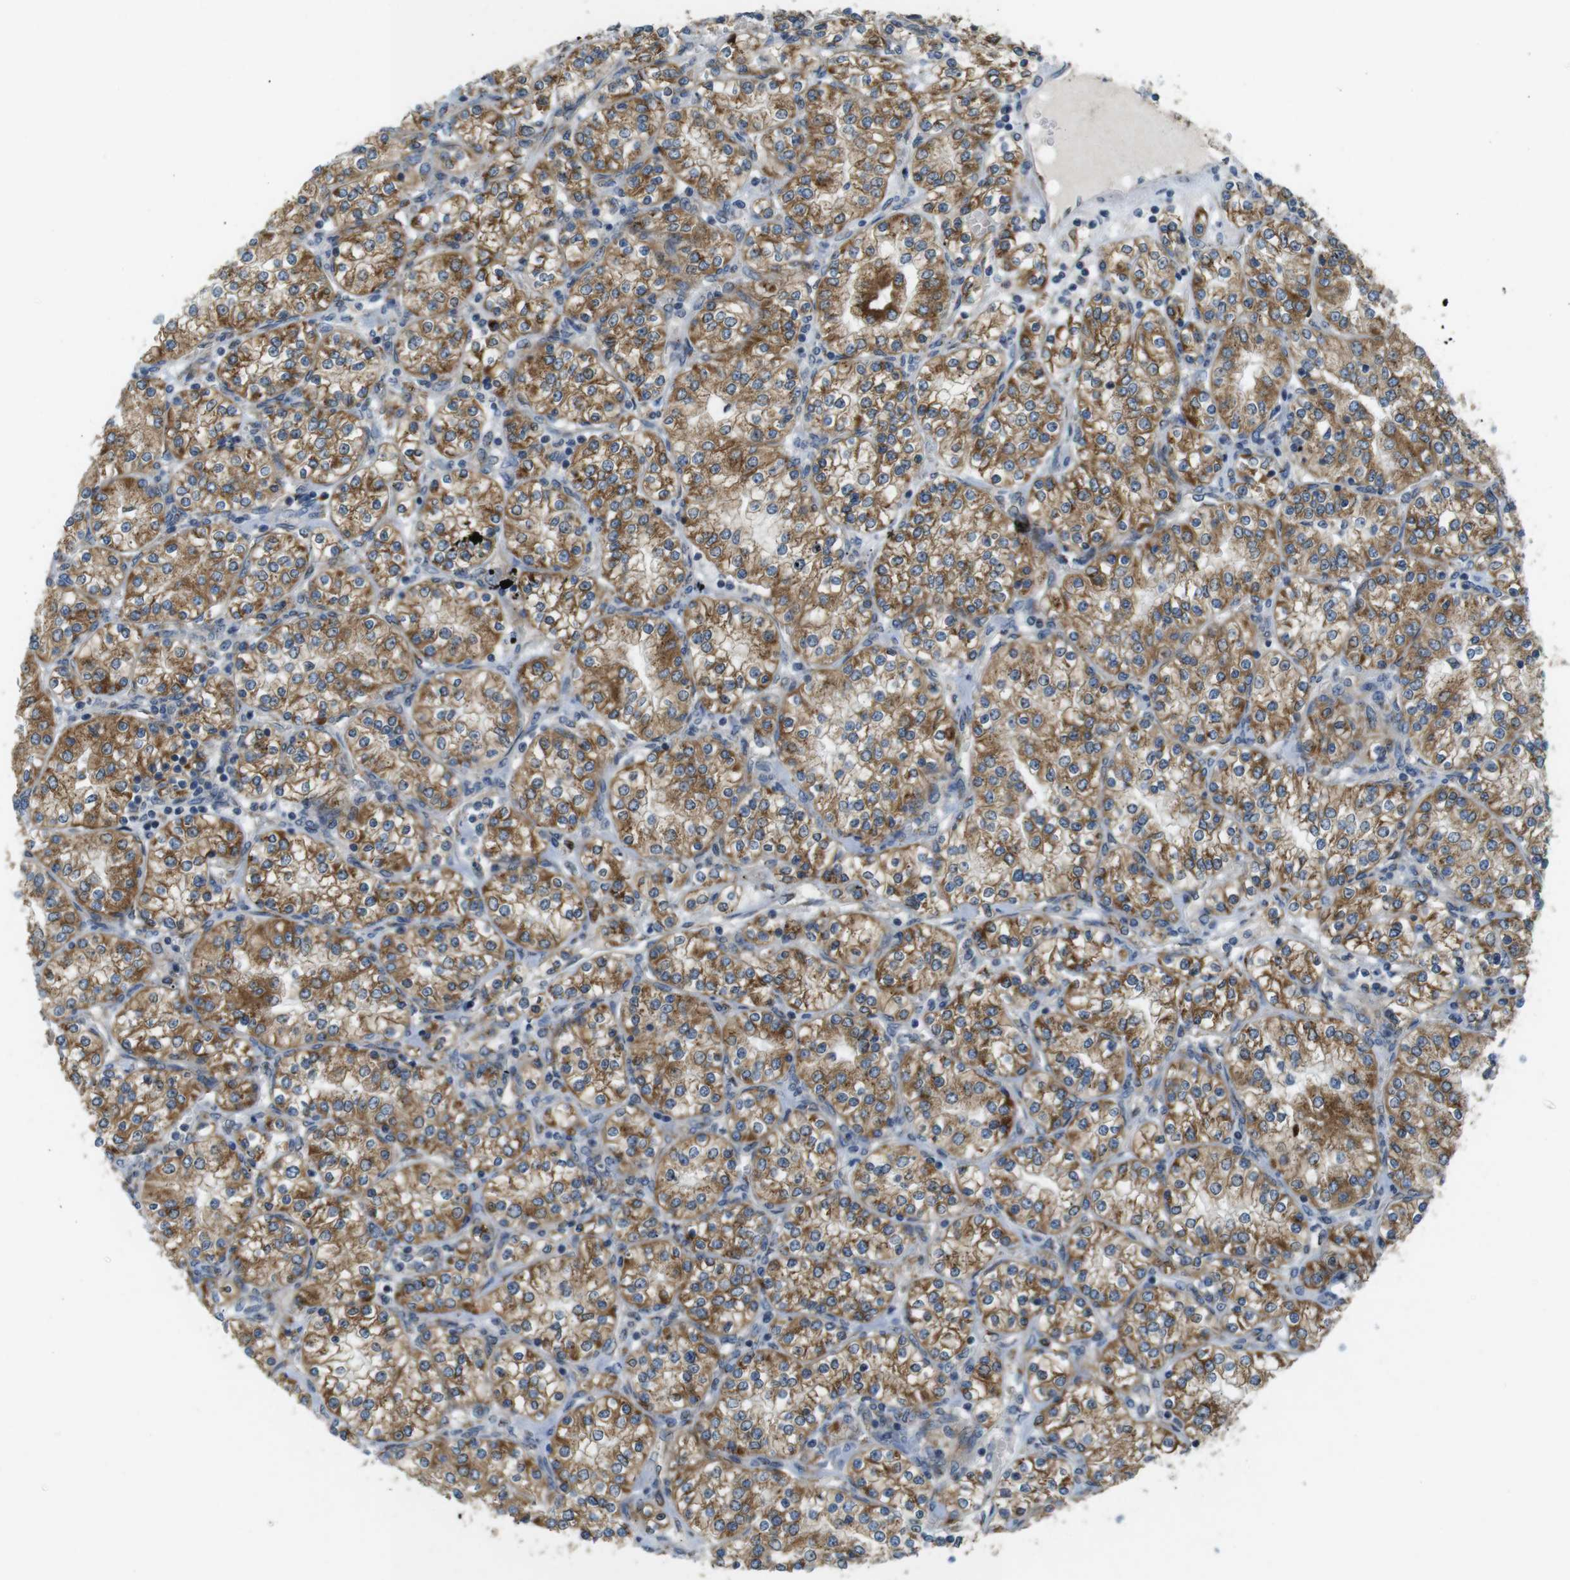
{"staining": {"intensity": "moderate", "quantity": ">75%", "location": "cytoplasmic/membranous"}, "tissue": "renal cancer", "cell_type": "Tumor cells", "image_type": "cancer", "snomed": [{"axis": "morphology", "description": "Adenocarcinoma, NOS"}, {"axis": "topography", "description": "Kidney"}], "caption": "Moderate cytoplasmic/membranous staining is present in approximately >75% of tumor cells in adenocarcinoma (renal).", "gene": "TMEM143", "patient": {"sex": "male", "age": 77}}